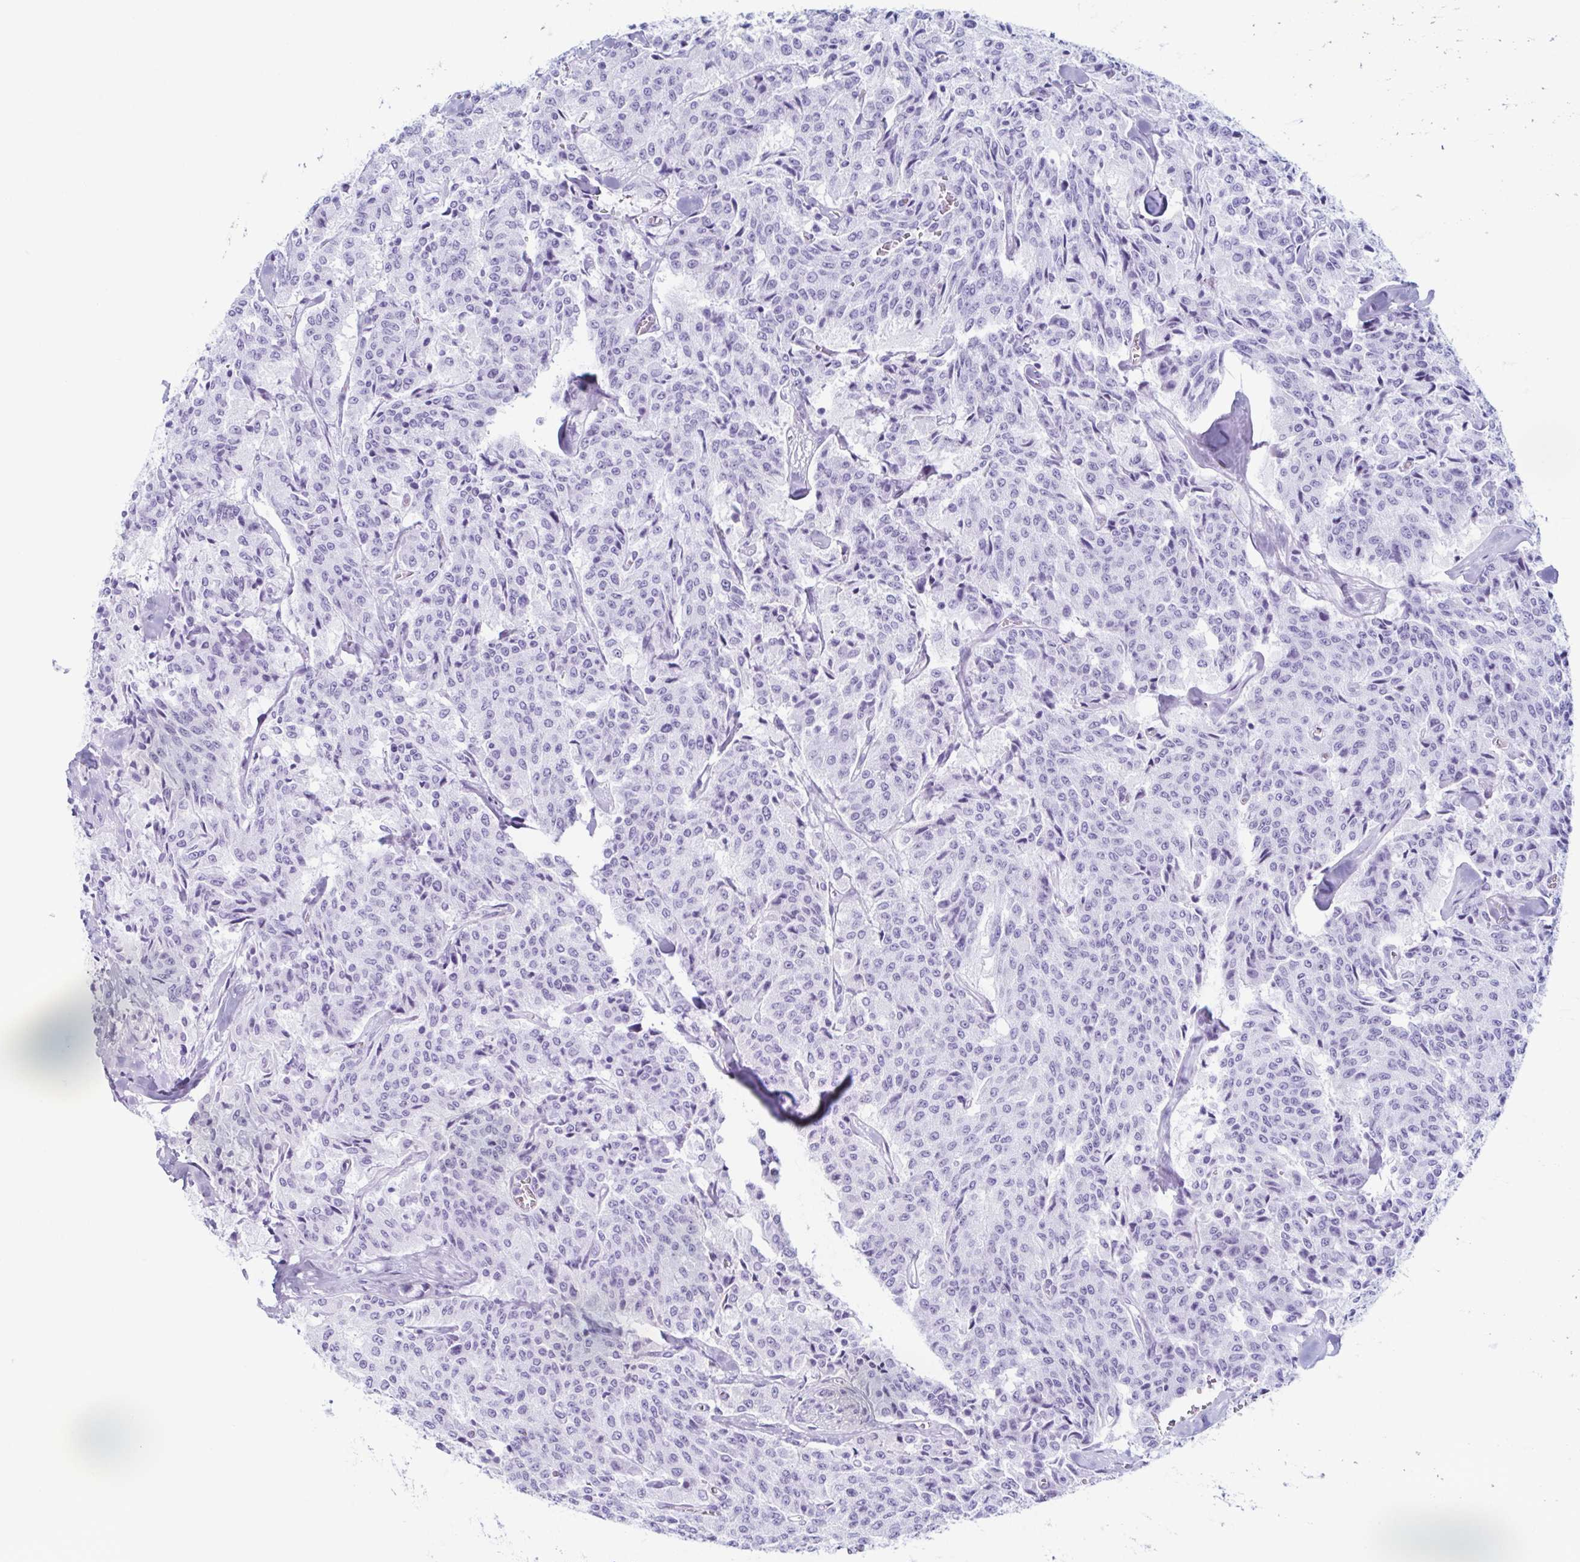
{"staining": {"intensity": "negative", "quantity": "none", "location": "none"}, "tissue": "carcinoid", "cell_type": "Tumor cells", "image_type": "cancer", "snomed": [{"axis": "morphology", "description": "Carcinoid, malignant, NOS"}, {"axis": "topography", "description": "Lung"}], "caption": "Carcinoid was stained to show a protein in brown. There is no significant positivity in tumor cells.", "gene": "ENKUR", "patient": {"sex": "male", "age": 71}}